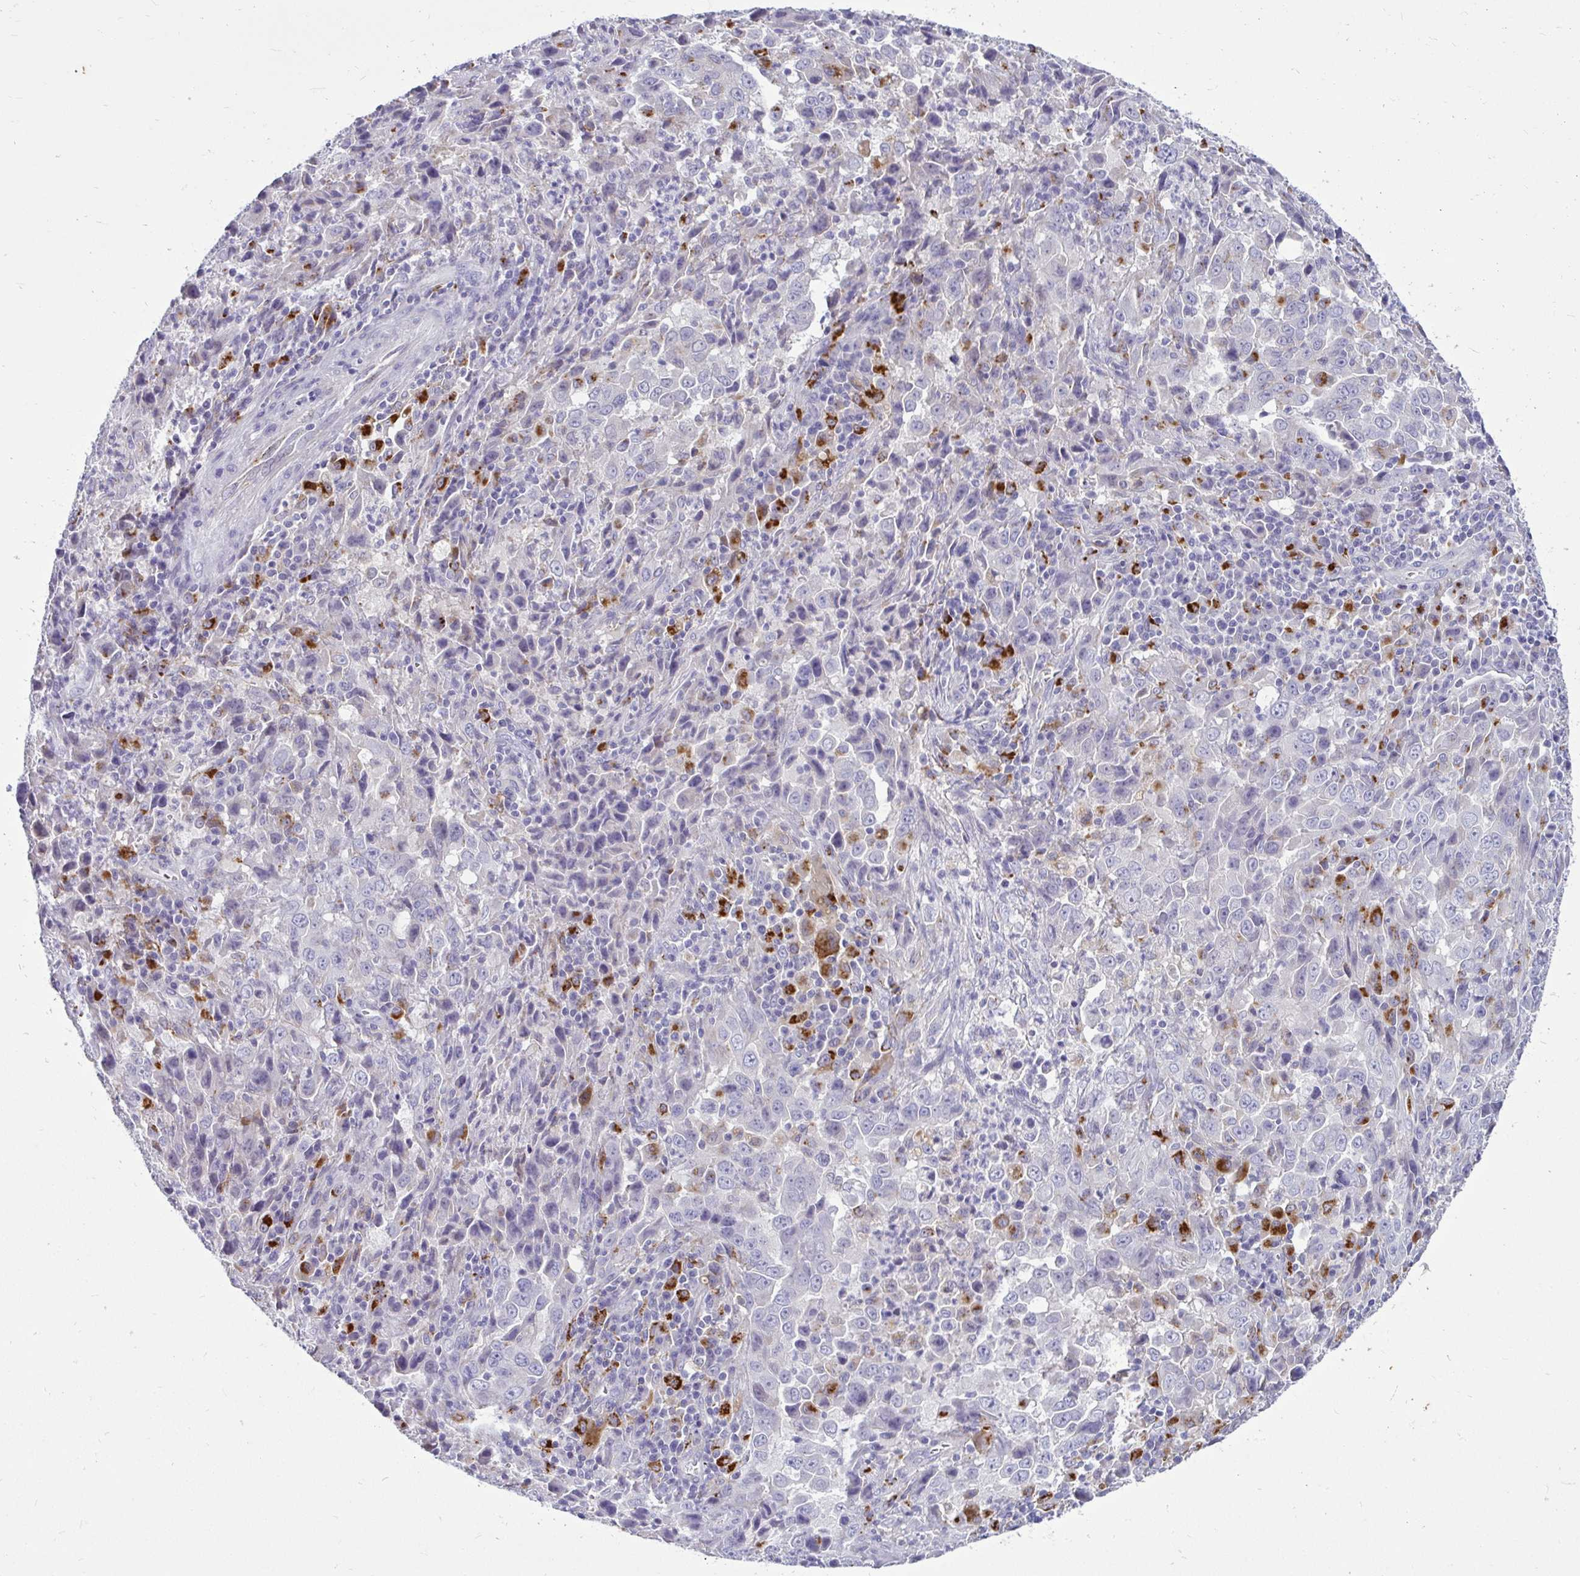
{"staining": {"intensity": "negative", "quantity": "none", "location": "none"}, "tissue": "lung cancer", "cell_type": "Tumor cells", "image_type": "cancer", "snomed": [{"axis": "morphology", "description": "Adenocarcinoma, NOS"}, {"axis": "topography", "description": "Lung"}], "caption": "This is an IHC image of human lung cancer. There is no positivity in tumor cells.", "gene": "CTSZ", "patient": {"sex": "male", "age": 67}}